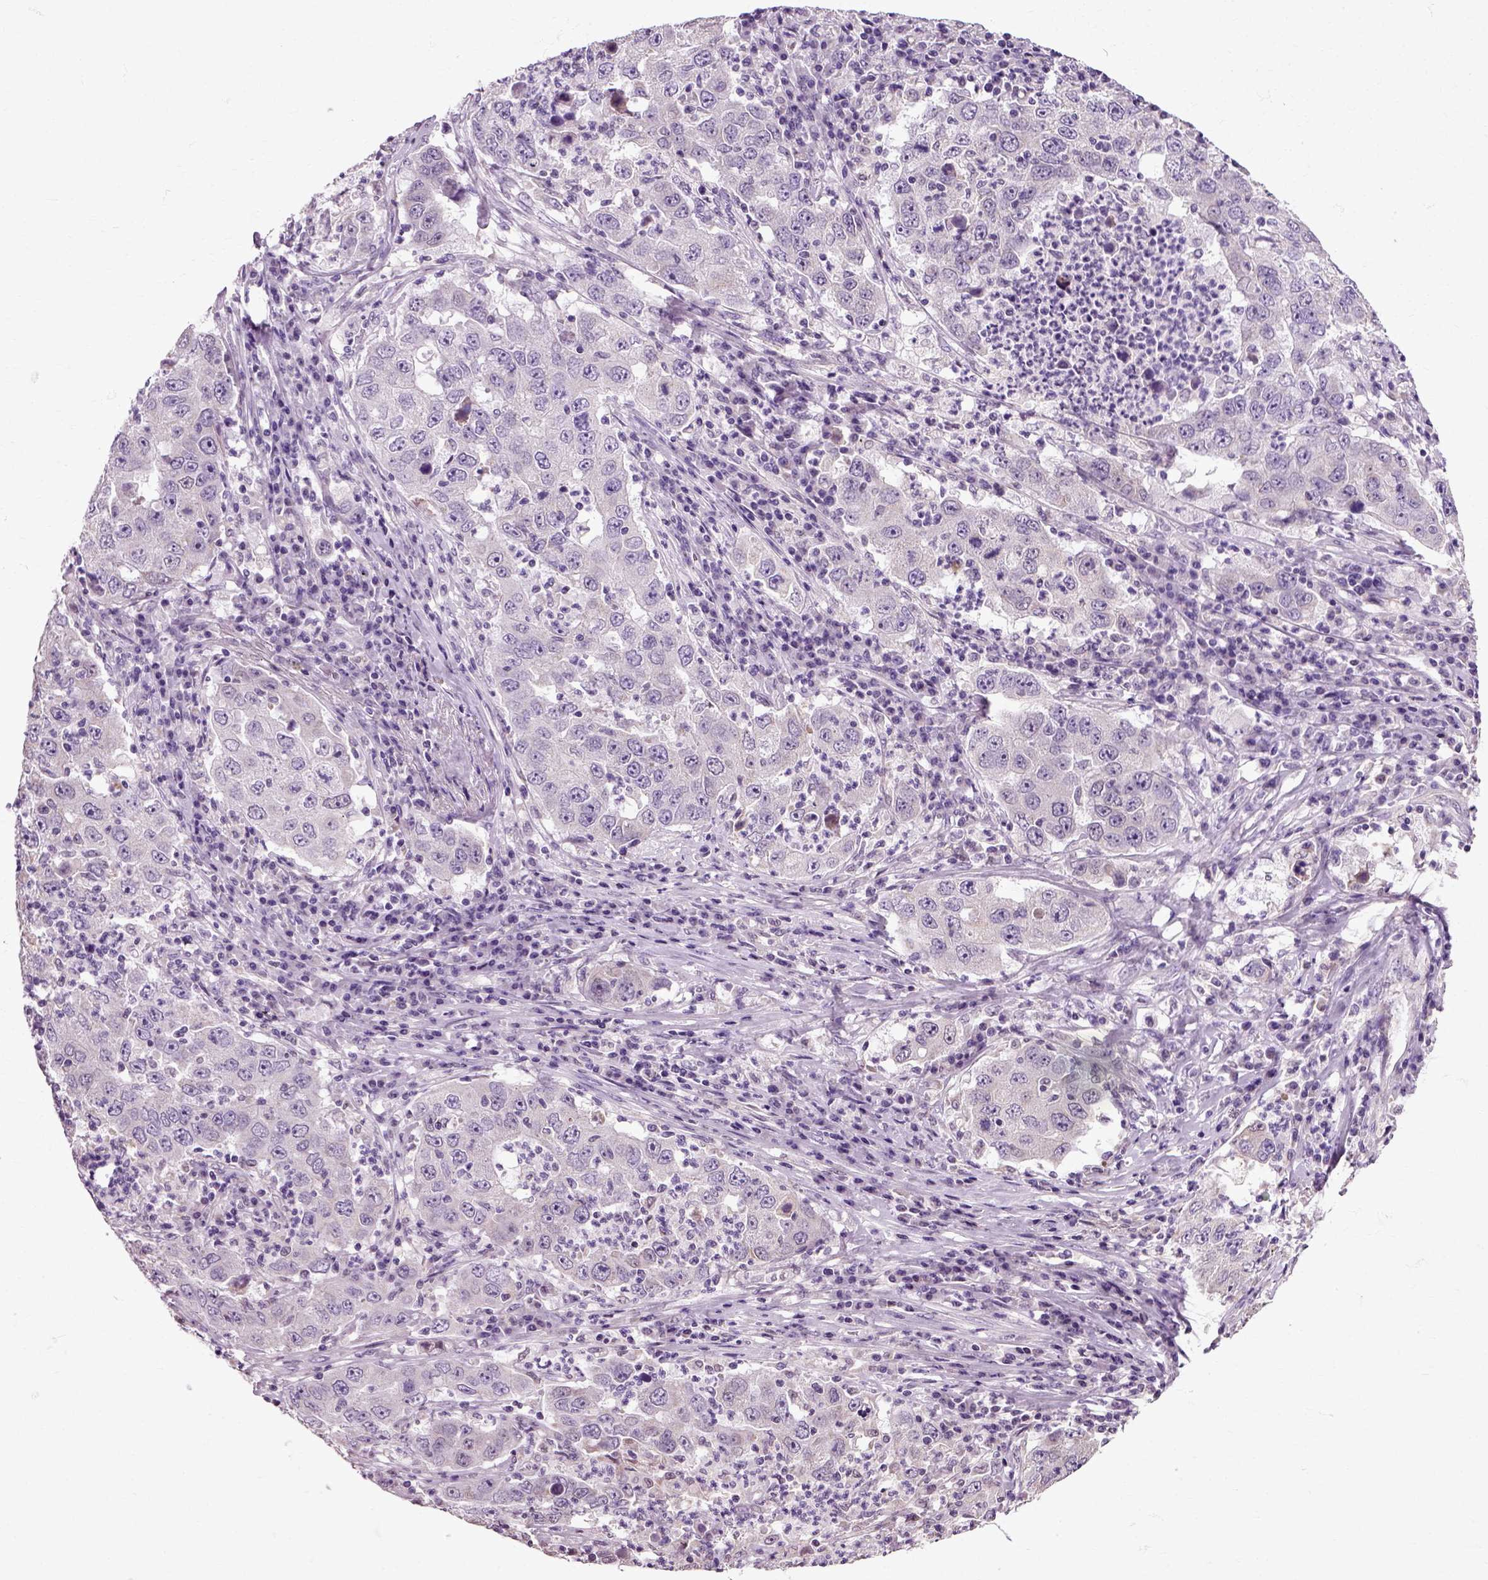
{"staining": {"intensity": "negative", "quantity": "none", "location": "none"}, "tissue": "lung cancer", "cell_type": "Tumor cells", "image_type": "cancer", "snomed": [{"axis": "morphology", "description": "Adenocarcinoma, NOS"}, {"axis": "topography", "description": "Lung"}], "caption": "The micrograph shows no significant expression in tumor cells of lung adenocarcinoma.", "gene": "HSPA2", "patient": {"sex": "male", "age": 73}}